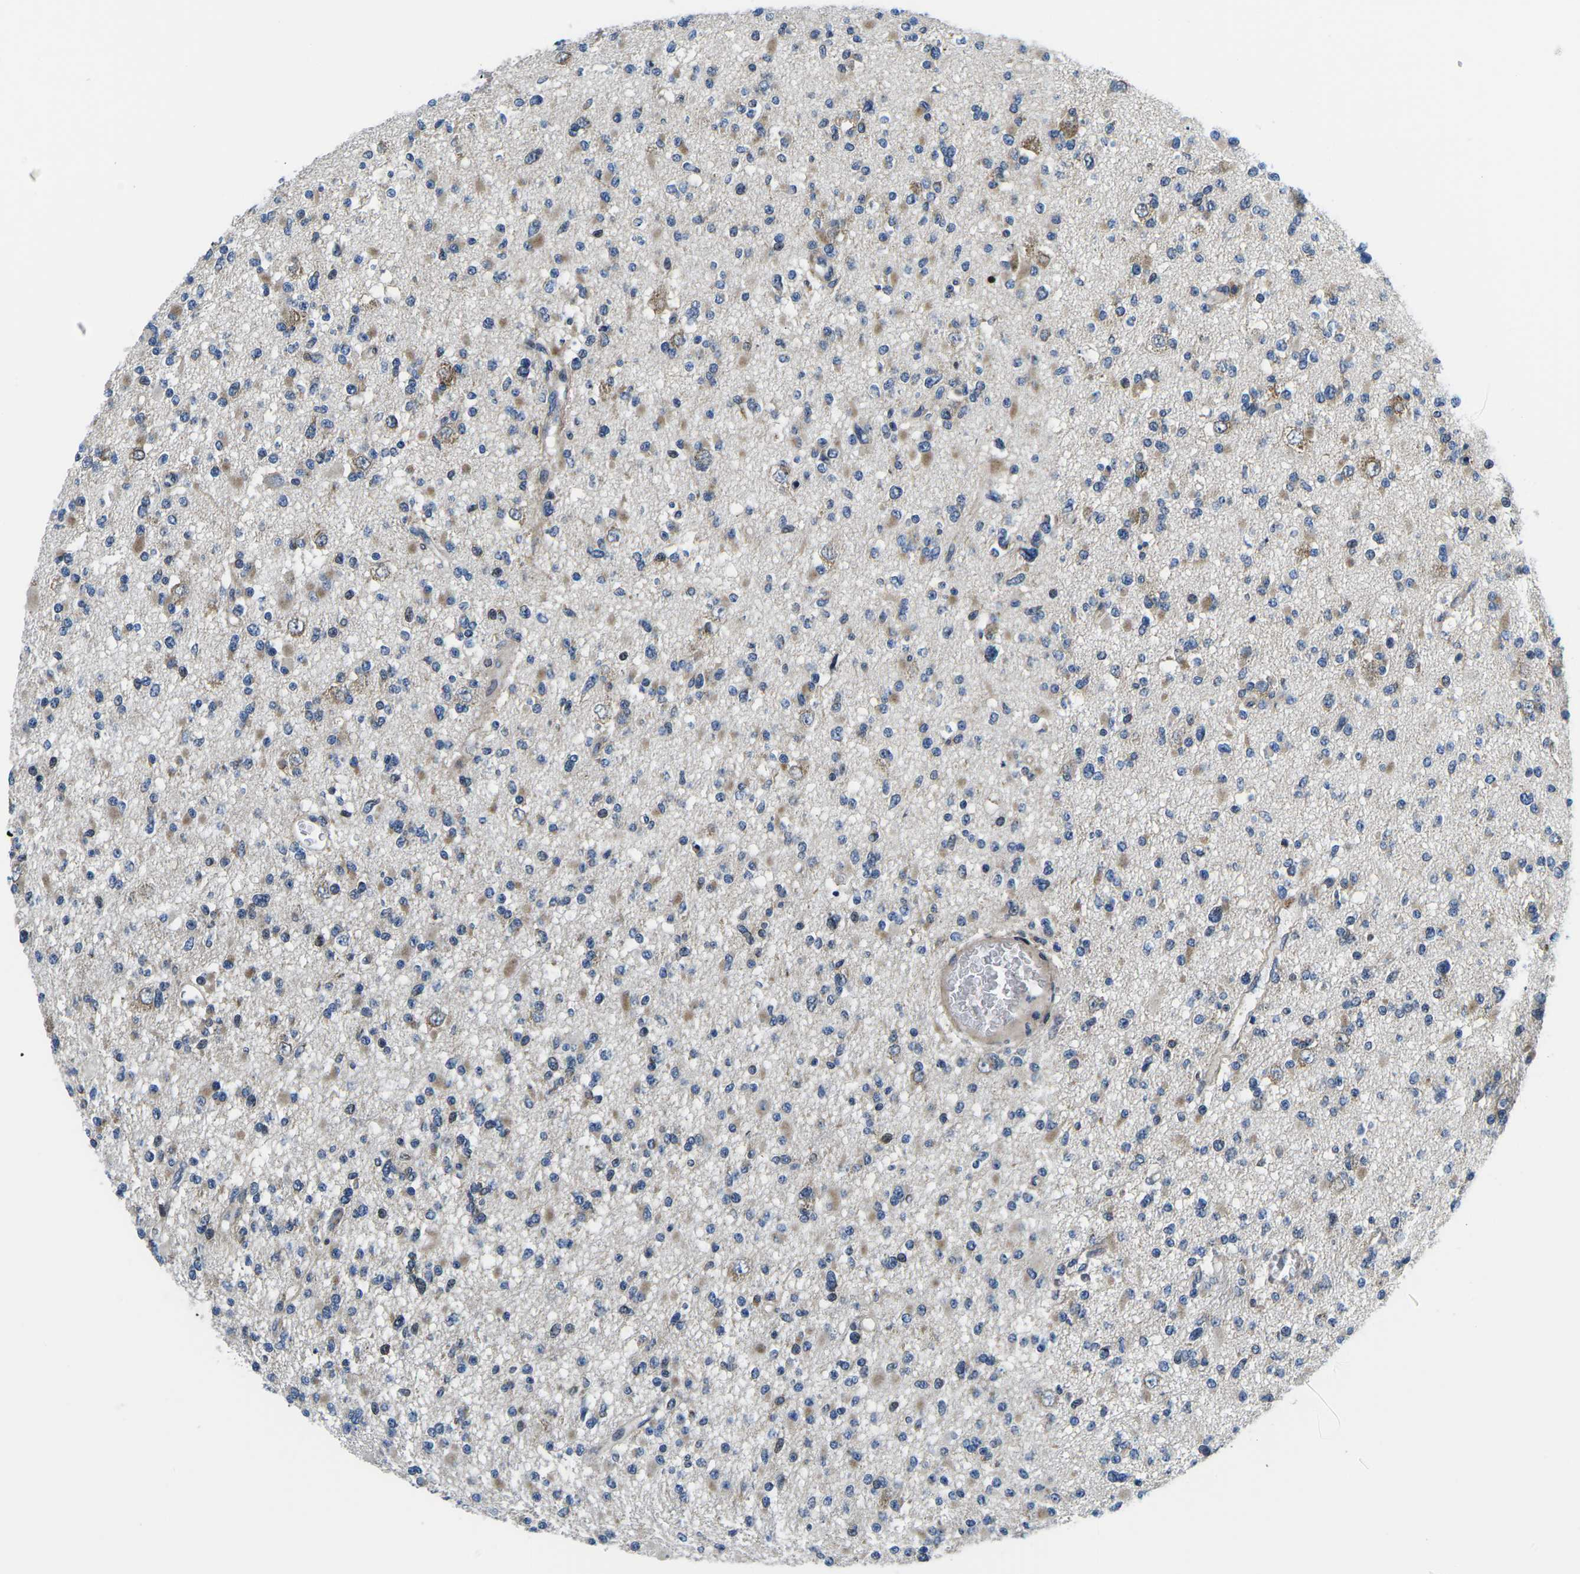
{"staining": {"intensity": "moderate", "quantity": "25%-75%", "location": "cytoplasmic/membranous"}, "tissue": "glioma", "cell_type": "Tumor cells", "image_type": "cancer", "snomed": [{"axis": "morphology", "description": "Glioma, malignant, Low grade"}, {"axis": "topography", "description": "Brain"}], "caption": "Malignant low-grade glioma was stained to show a protein in brown. There is medium levels of moderate cytoplasmic/membranous expression in about 25%-75% of tumor cells. (Brightfield microscopy of DAB IHC at high magnification).", "gene": "EIF4E", "patient": {"sex": "female", "age": 22}}